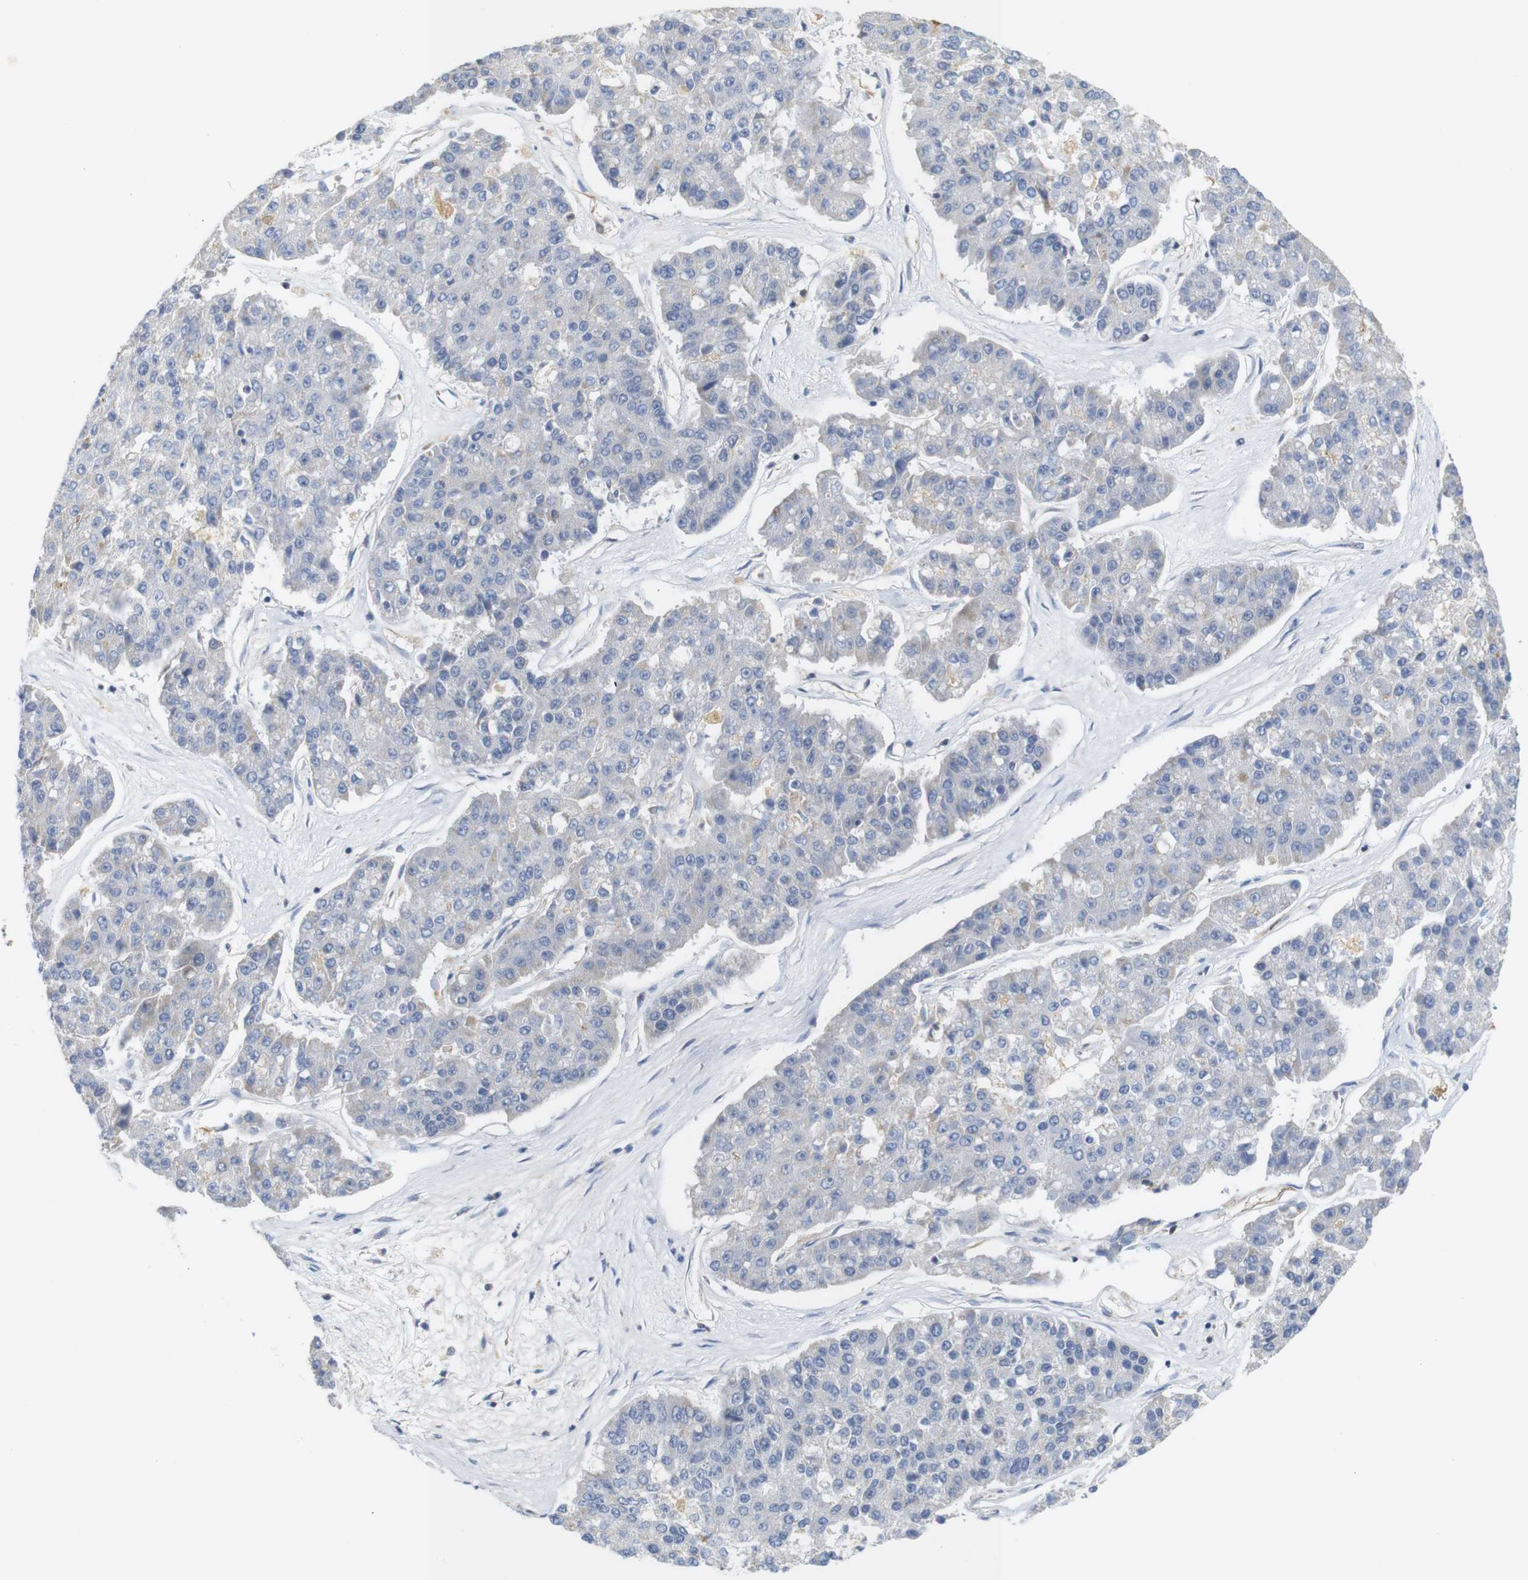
{"staining": {"intensity": "negative", "quantity": "none", "location": "none"}, "tissue": "pancreatic cancer", "cell_type": "Tumor cells", "image_type": "cancer", "snomed": [{"axis": "morphology", "description": "Adenocarcinoma, NOS"}, {"axis": "topography", "description": "Pancreas"}], "caption": "DAB immunohistochemical staining of adenocarcinoma (pancreatic) exhibits no significant staining in tumor cells.", "gene": "OTOF", "patient": {"sex": "male", "age": 50}}